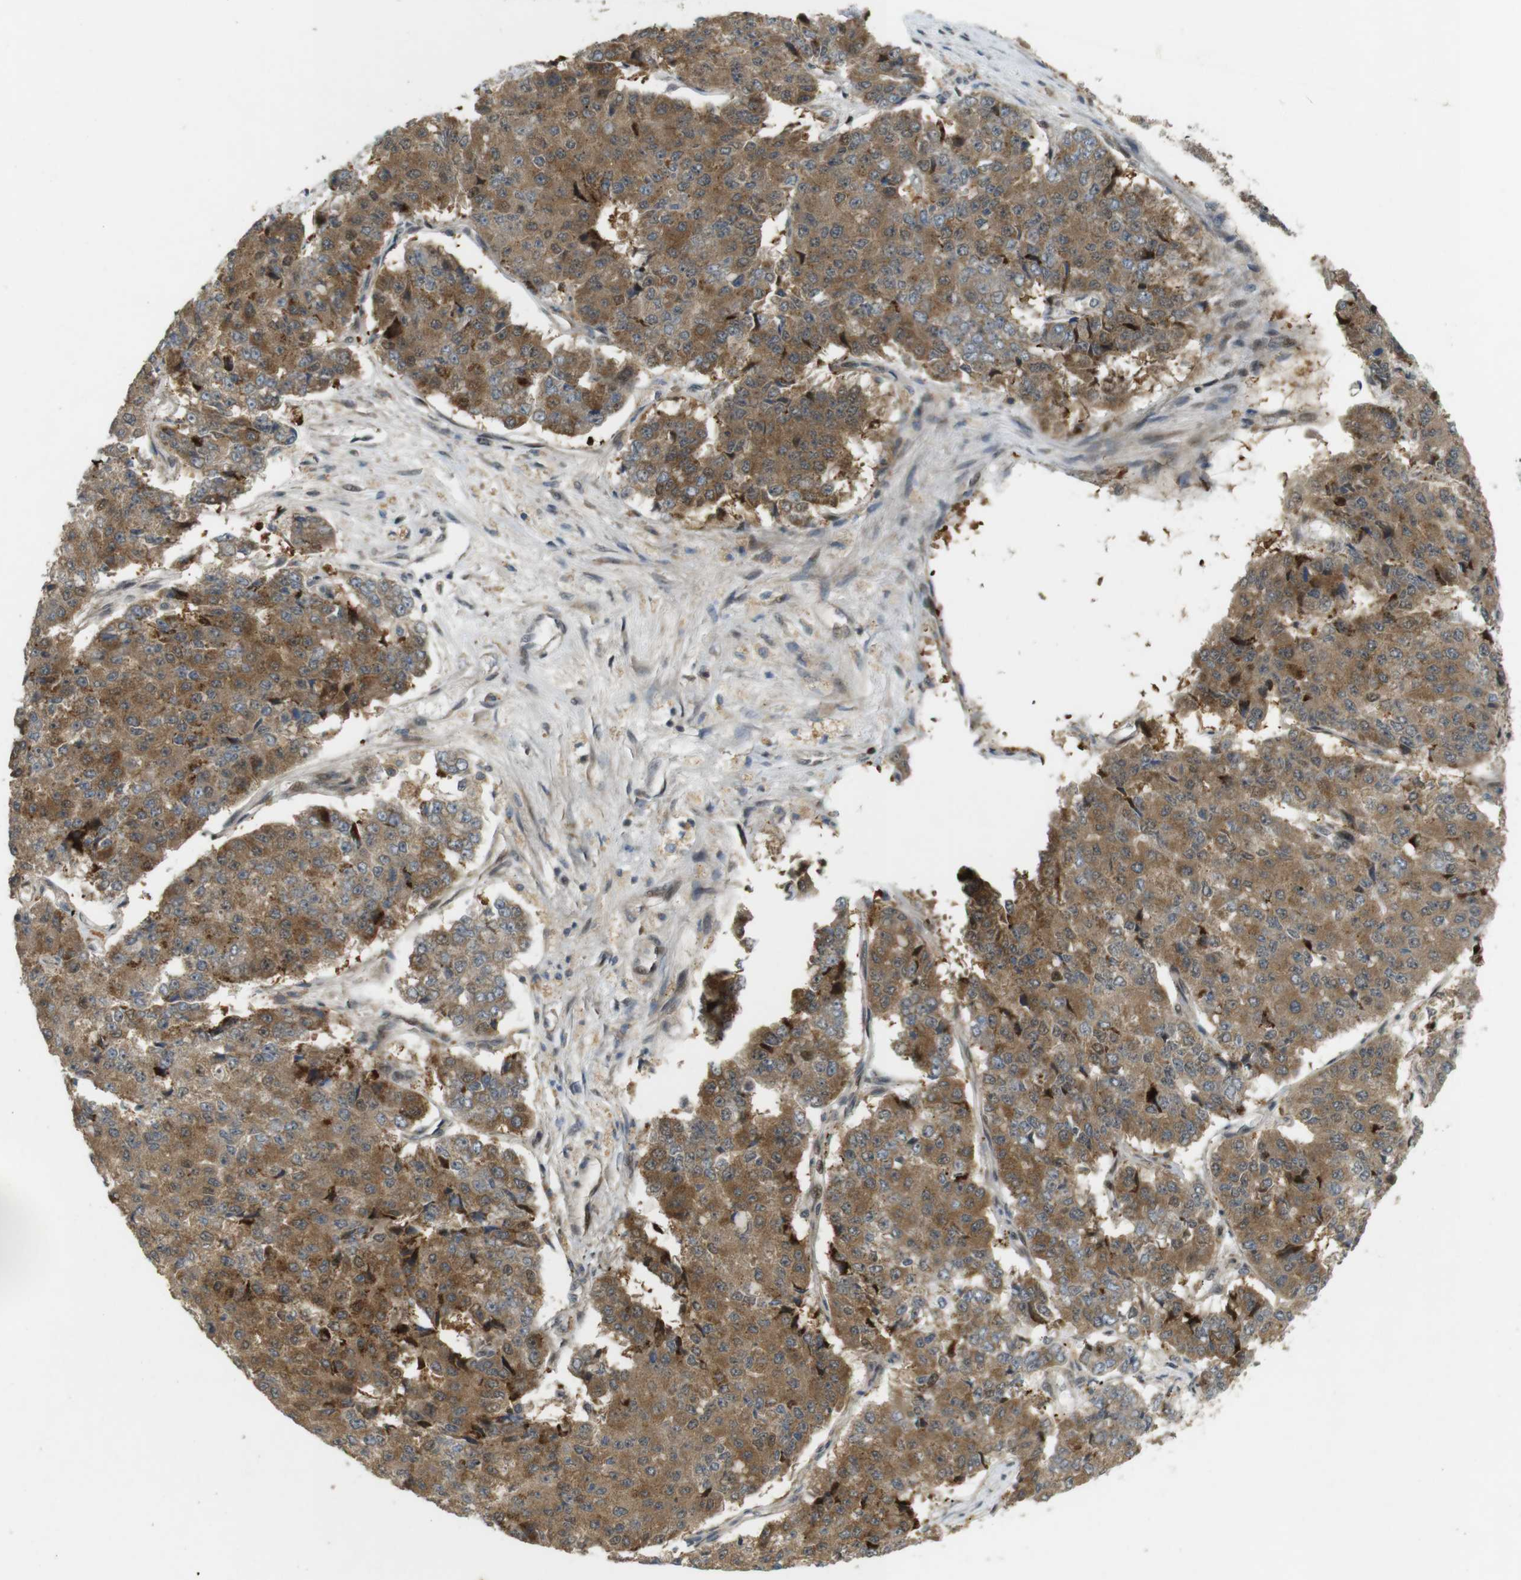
{"staining": {"intensity": "moderate", "quantity": ">75%", "location": "cytoplasmic/membranous"}, "tissue": "pancreatic cancer", "cell_type": "Tumor cells", "image_type": "cancer", "snomed": [{"axis": "morphology", "description": "Adenocarcinoma, NOS"}, {"axis": "topography", "description": "Pancreas"}], "caption": "The photomicrograph exhibits immunohistochemical staining of adenocarcinoma (pancreatic). There is moderate cytoplasmic/membranous positivity is present in about >75% of tumor cells. The staining was performed using DAB, with brown indicating positive protein expression. Nuclei are stained blue with hematoxylin.", "gene": "TMX3", "patient": {"sex": "male", "age": 50}}